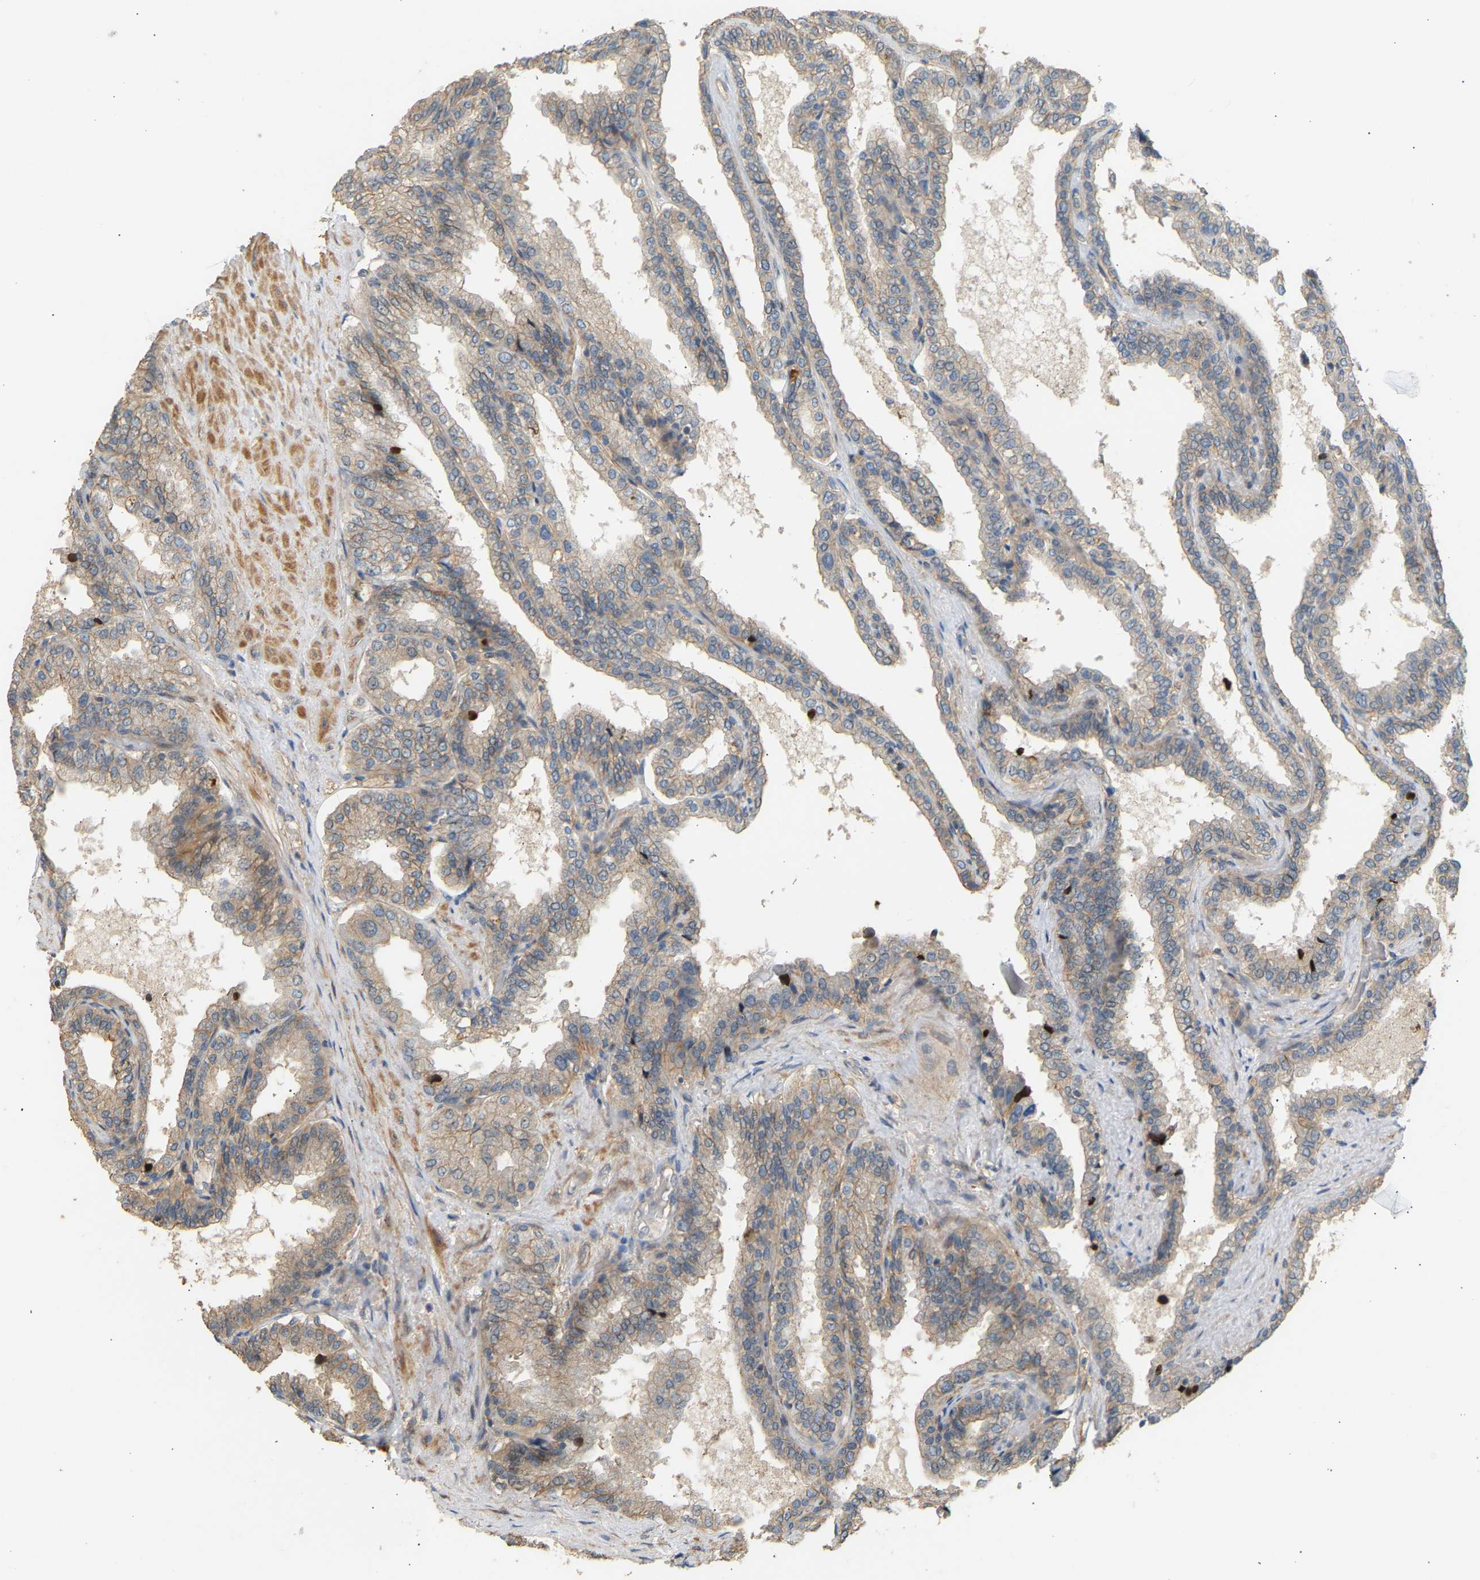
{"staining": {"intensity": "weak", "quantity": "25%-75%", "location": "cytoplasmic/membranous"}, "tissue": "seminal vesicle", "cell_type": "Glandular cells", "image_type": "normal", "snomed": [{"axis": "morphology", "description": "Normal tissue, NOS"}, {"axis": "topography", "description": "Seminal veicle"}], "caption": "Protein staining demonstrates weak cytoplasmic/membranous staining in about 25%-75% of glandular cells in benign seminal vesicle.", "gene": "RGL1", "patient": {"sex": "male", "age": 46}}